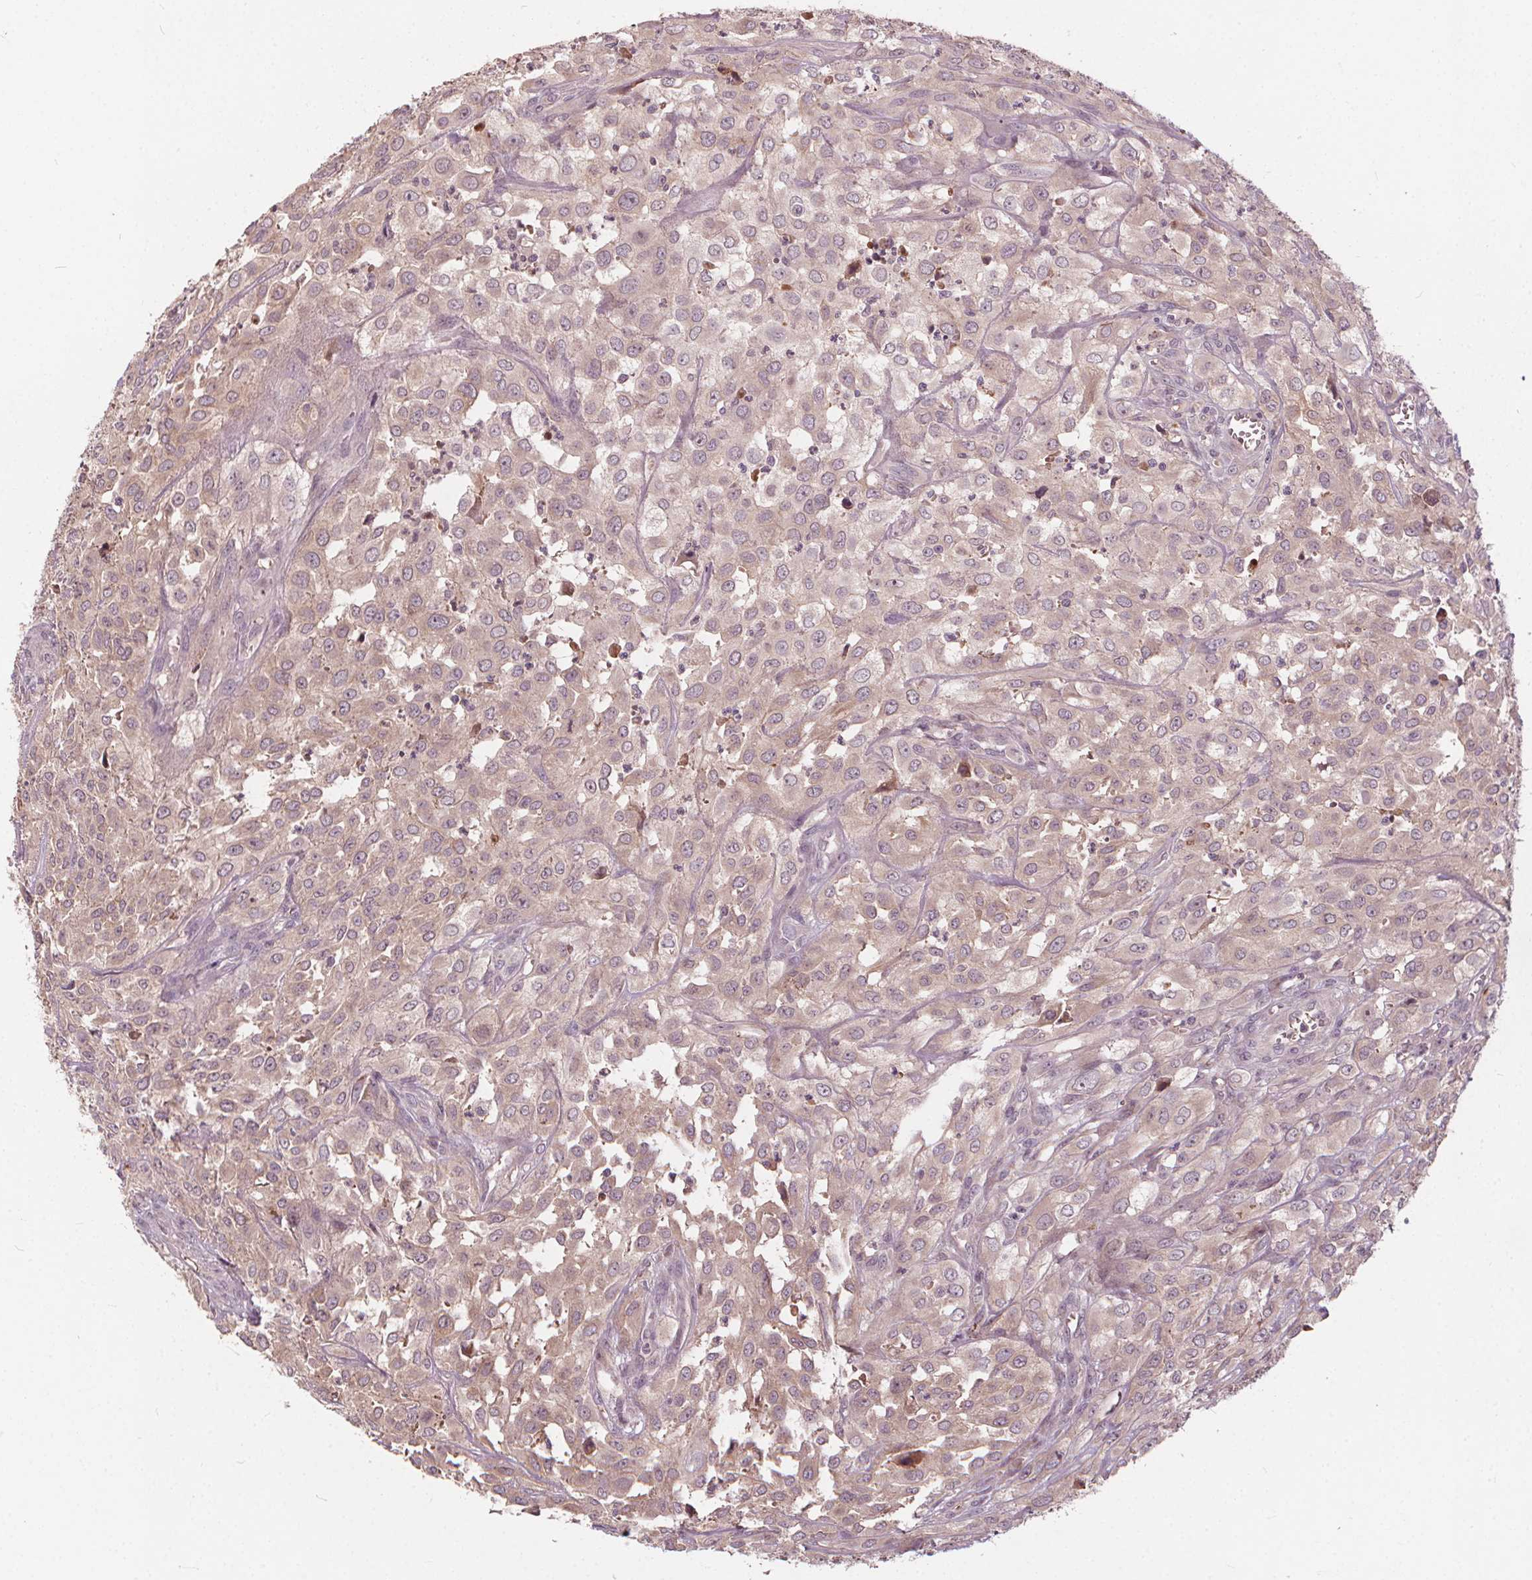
{"staining": {"intensity": "weak", "quantity": "25%-75%", "location": "cytoplasmic/membranous"}, "tissue": "urothelial cancer", "cell_type": "Tumor cells", "image_type": "cancer", "snomed": [{"axis": "morphology", "description": "Urothelial carcinoma, High grade"}, {"axis": "topography", "description": "Urinary bladder"}], "caption": "Urothelial cancer was stained to show a protein in brown. There is low levels of weak cytoplasmic/membranous staining in about 25%-75% of tumor cells. (brown staining indicates protein expression, while blue staining denotes nuclei).", "gene": "IPO13", "patient": {"sex": "male", "age": 67}}